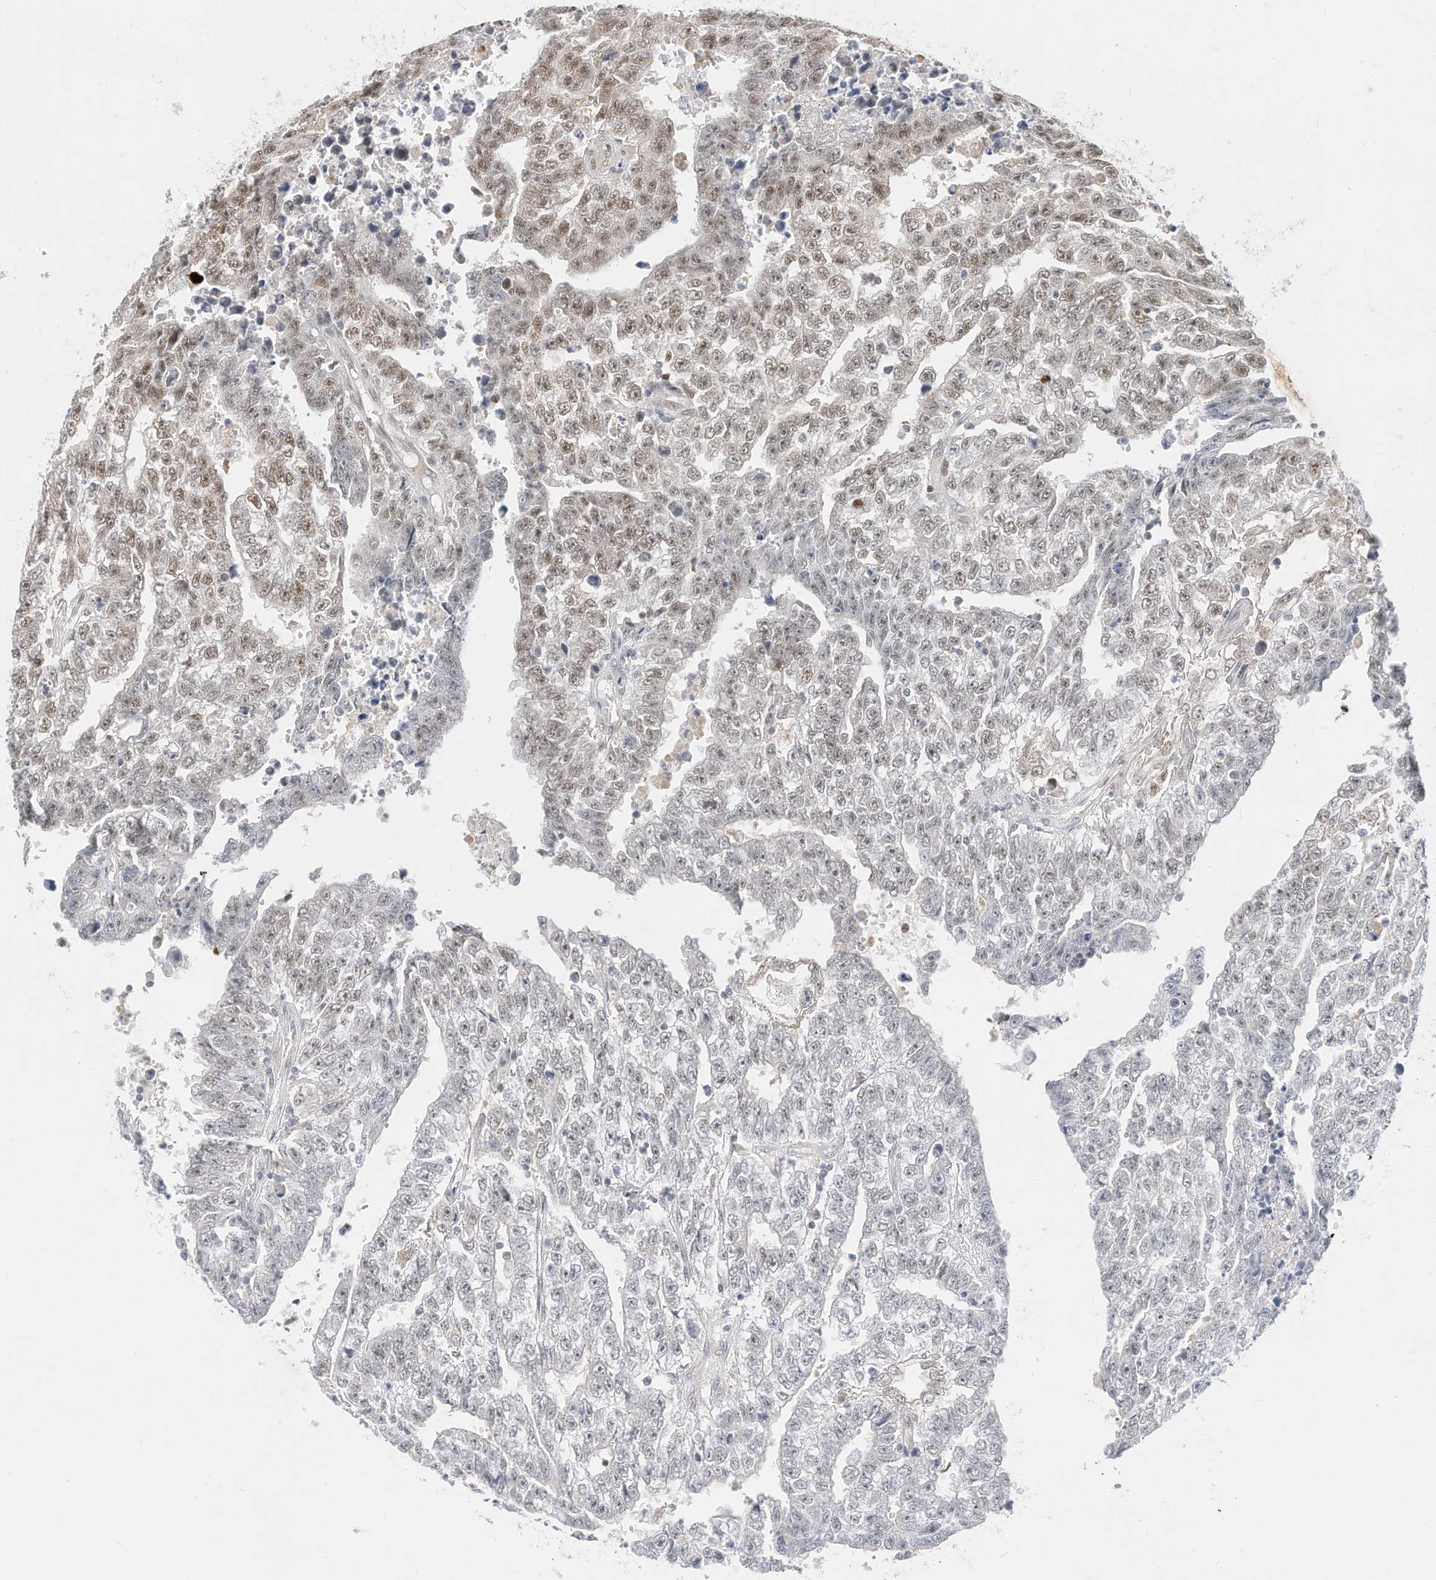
{"staining": {"intensity": "moderate", "quantity": "<25%", "location": "nuclear"}, "tissue": "testis cancer", "cell_type": "Tumor cells", "image_type": "cancer", "snomed": [{"axis": "morphology", "description": "Carcinoma, Embryonal, NOS"}, {"axis": "topography", "description": "Testis"}], "caption": "Human testis cancer (embryonal carcinoma) stained with a brown dye demonstrates moderate nuclear positive positivity in about <25% of tumor cells.", "gene": "OGT", "patient": {"sex": "male", "age": 25}}